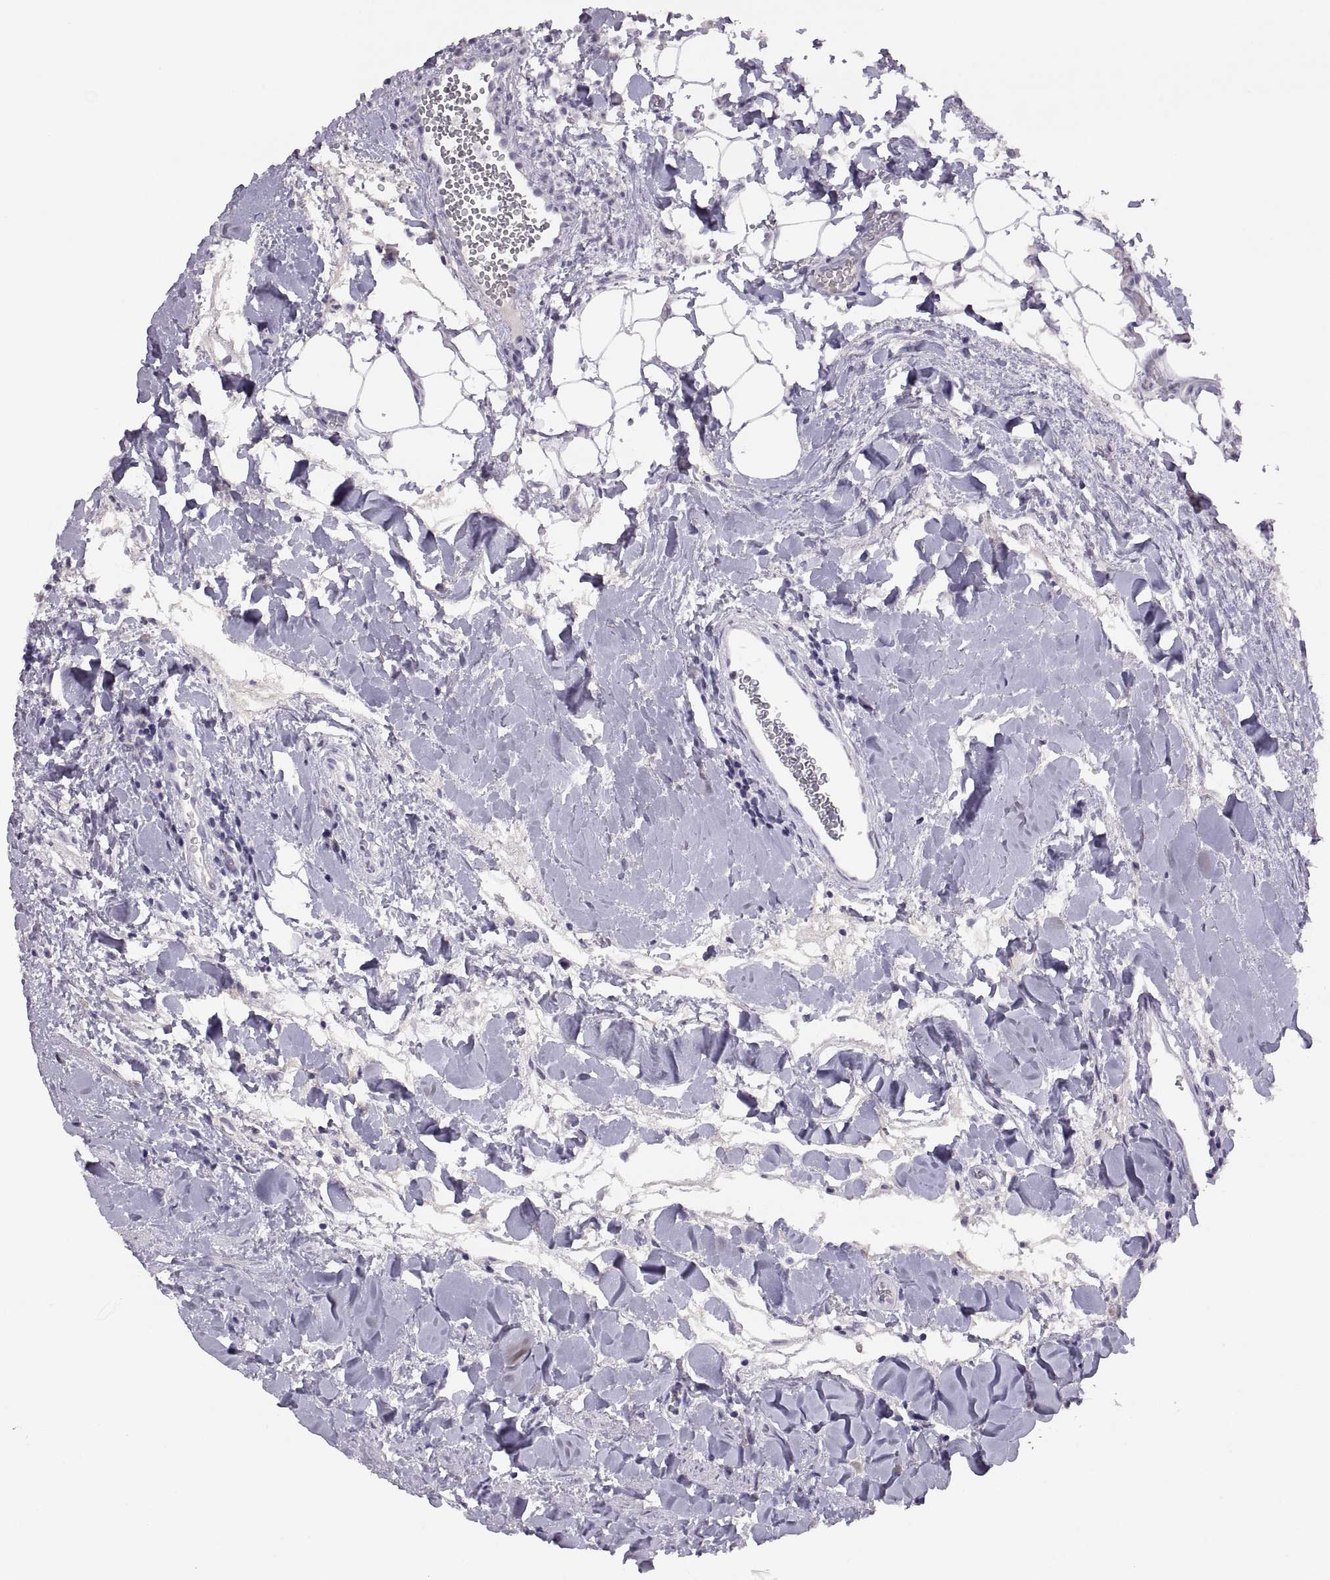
{"staining": {"intensity": "negative", "quantity": "none", "location": "none"}, "tissue": "urothelial cancer", "cell_type": "Tumor cells", "image_type": "cancer", "snomed": [{"axis": "morphology", "description": "Urothelial carcinoma, Low grade"}, {"axis": "topography", "description": "Urinary bladder"}], "caption": "Protein analysis of urothelial cancer shows no significant positivity in tumor cells.", "gene": "TBX19", "patient": {"sex": "male", "age": 78}}